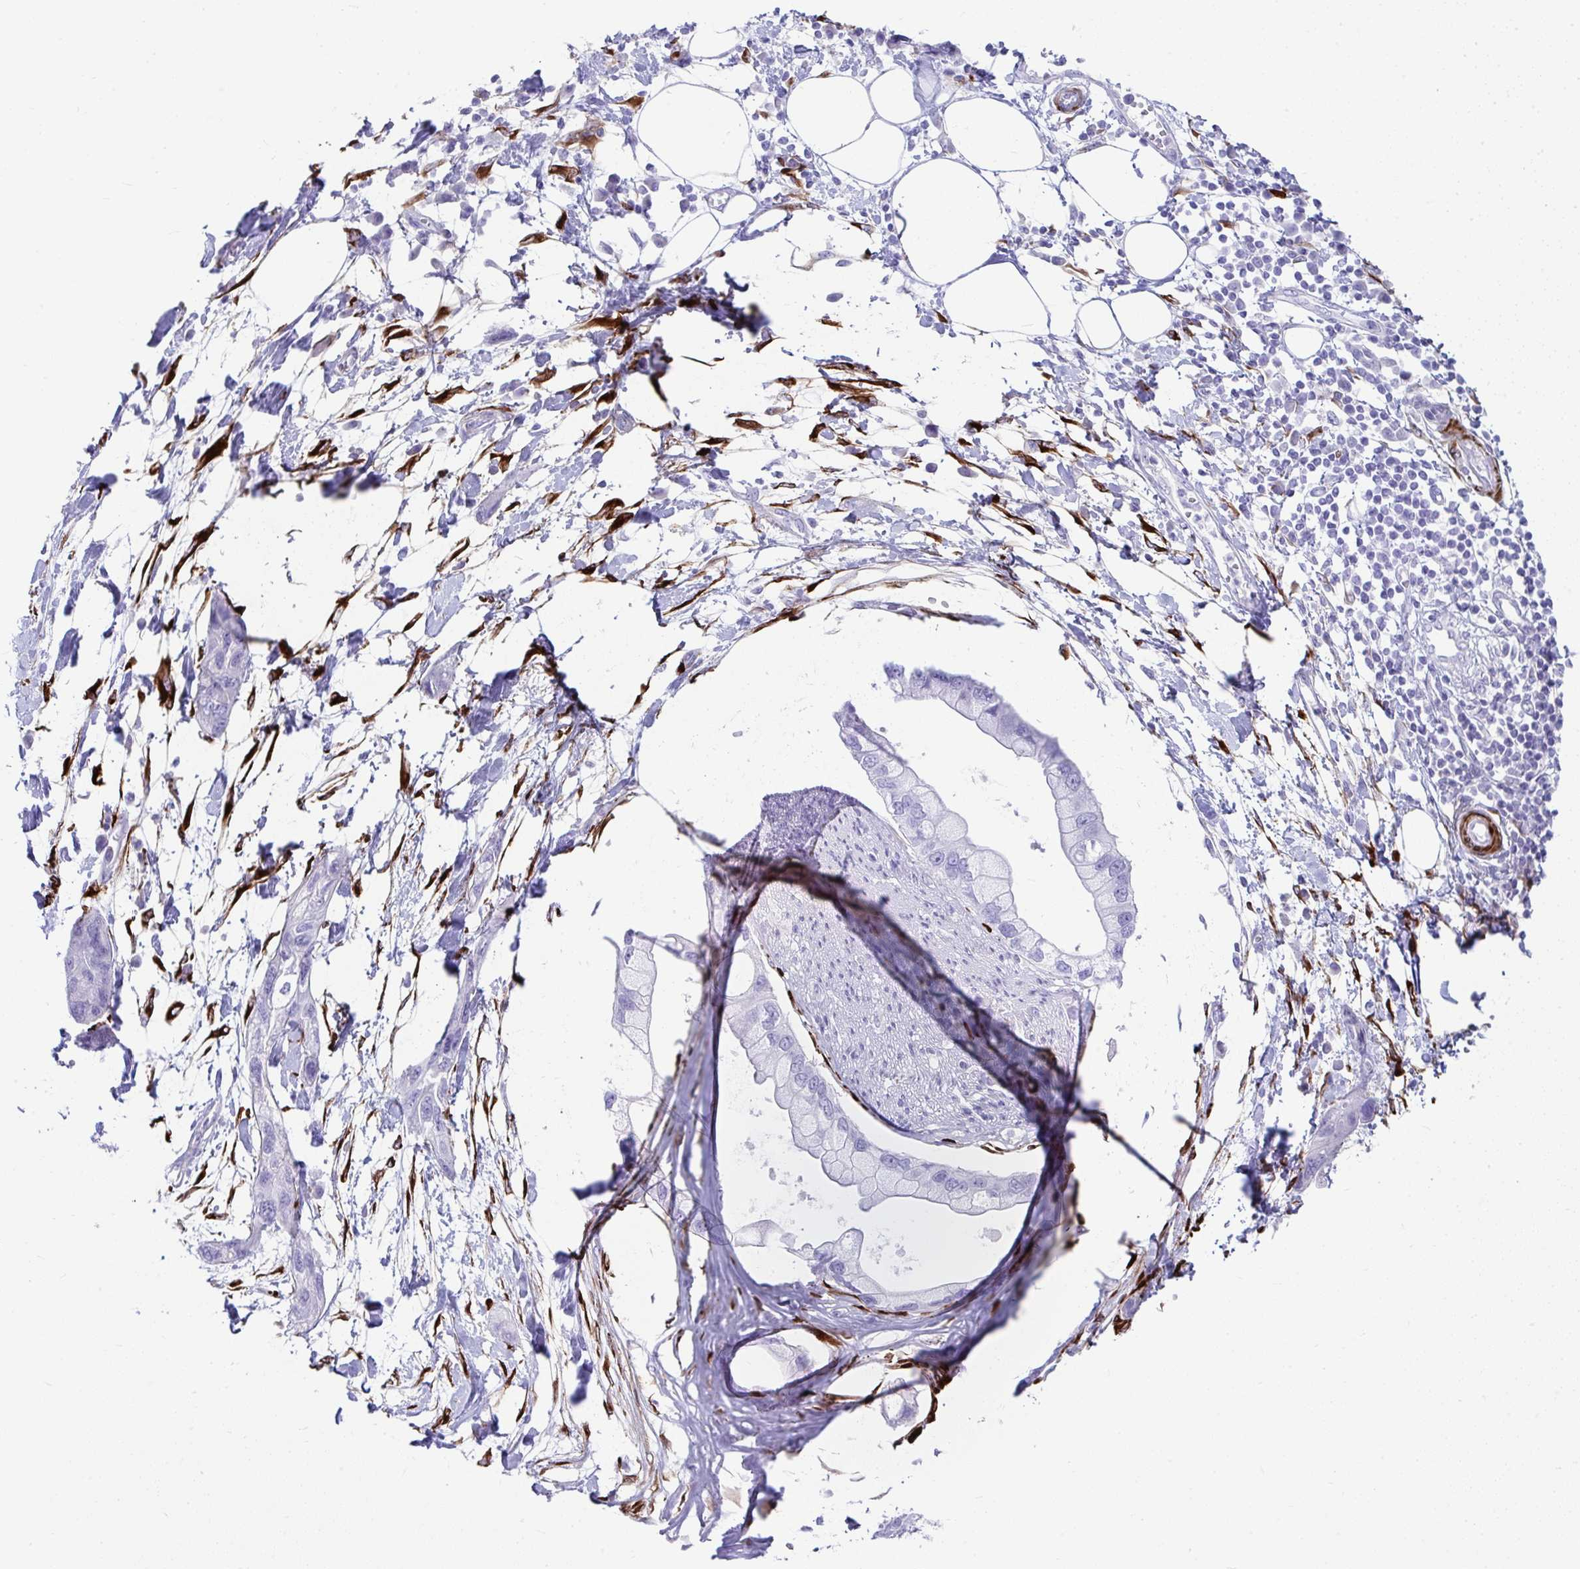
{"staining": {"intensity": "negative", "quantity": "none", "location": "none"}, "tissue": "pancreatic cancer", "cell_type": "Tumor cells", "image_type": "cancer", "snomed": [{"axis": "morphology", "description": "Adenocarcinoma, NOS"}, {"axis": "topography", "description": "Pancreas"}], "caption": "Immunohistochemistry micrograph of human pancreatic adenocarcinoma stained for a protein (brown), which exhibits no expression in tumor cells.", "gene": "GRXCR2", "patient": {"sex": "female", "age": 73}}